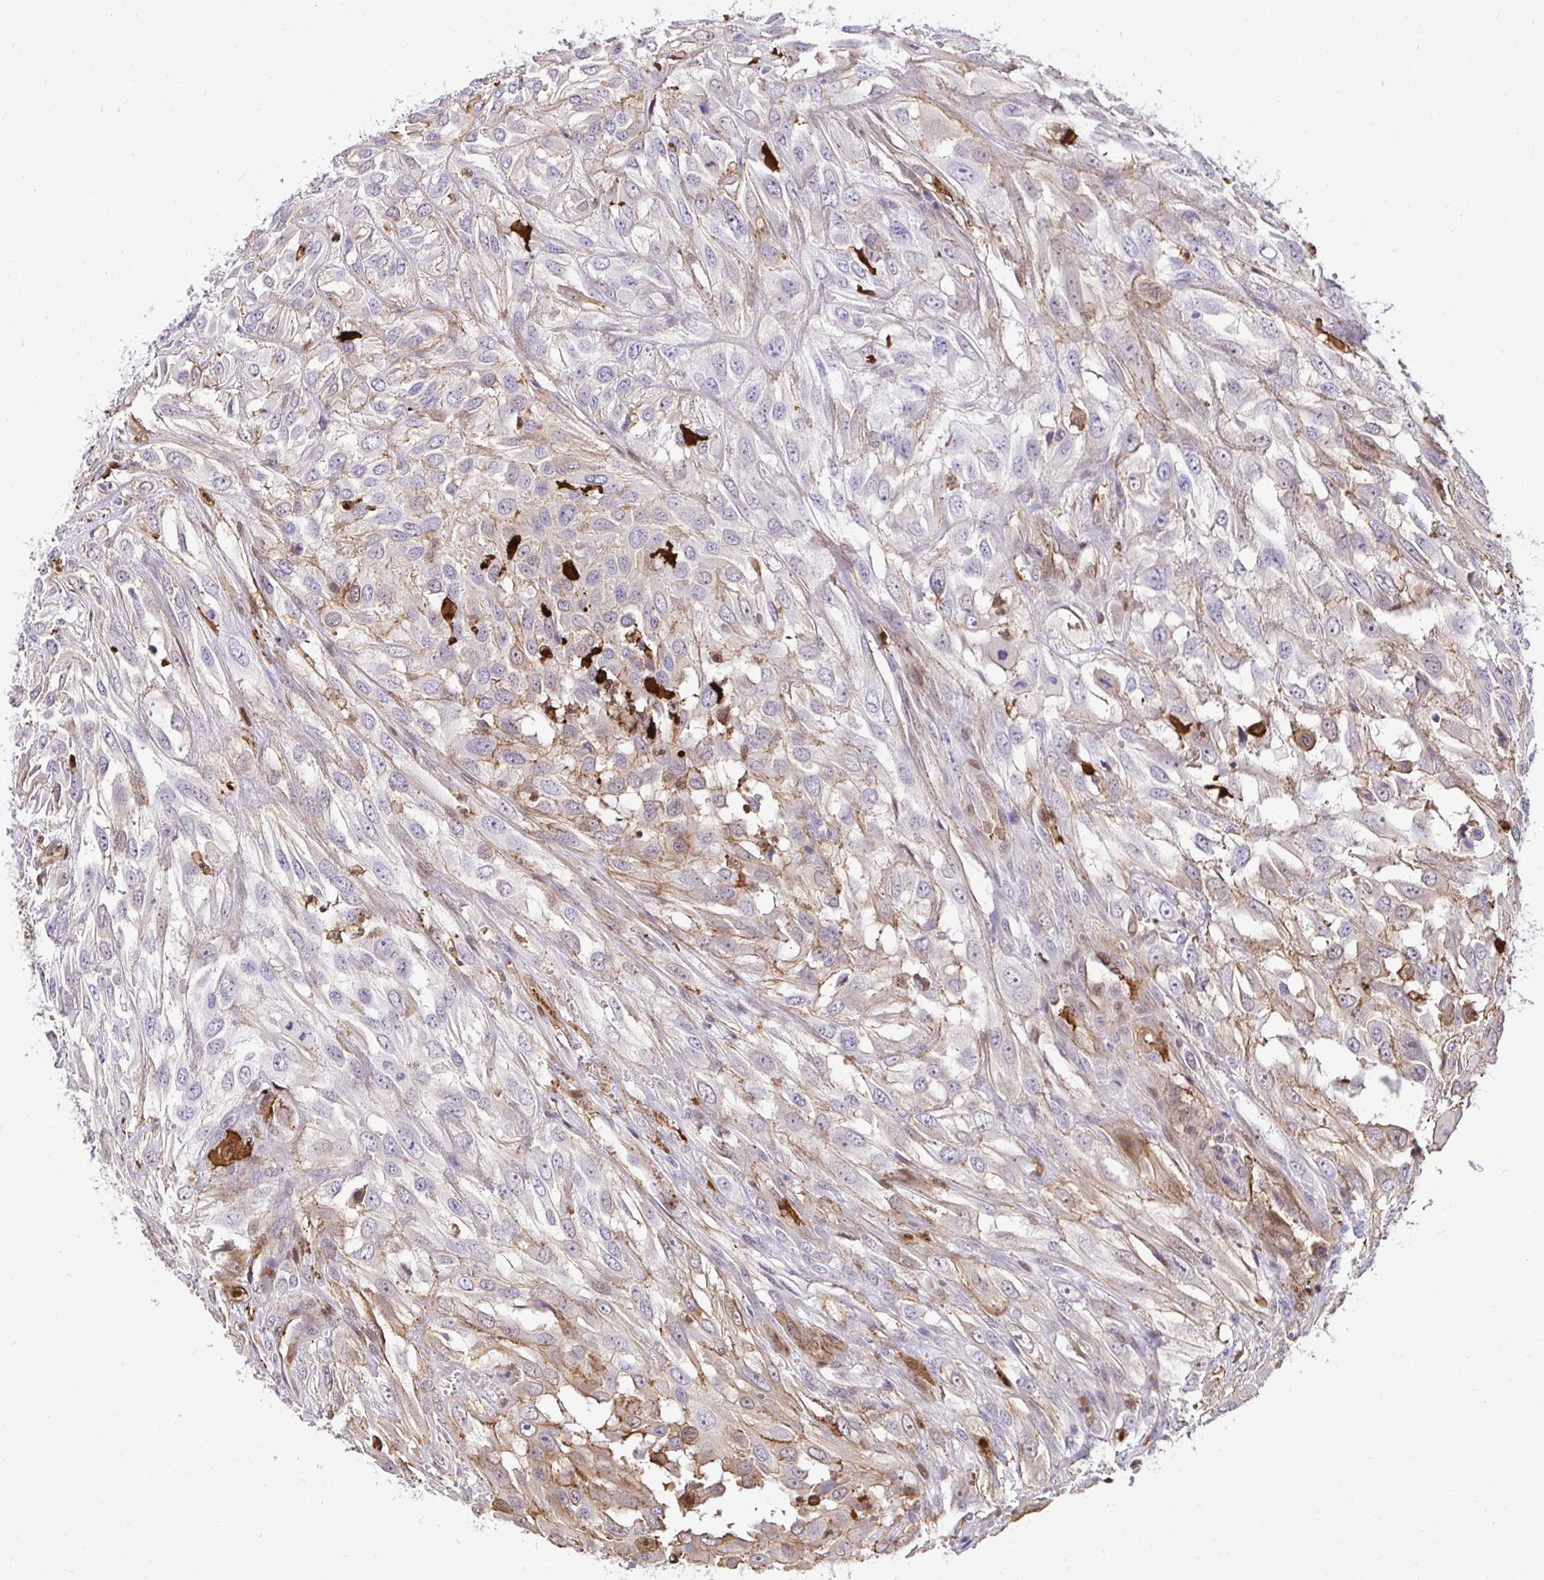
{"staining": {"intensity": "weak", "quantity": "<25%", "location": "cytoplasmic/membranous"}, "tissue": "urothelial cancer", "cell_type": "Tumor cells", "image_type": "cancer", "snomed": [{"axis": "morphology", "description": "Urothelial carcinoma, High grade"}, {"axis": "topography", "description": "Urinary bladder"}], "caption": "DAB (3,3'-diaminobenzidine) immunohistochemical staining of high-grade urothelial carcinoma displays no significant staining in tumor cells.", "gene": "GSN", "patient": {"sex": "male", "age": 67}}